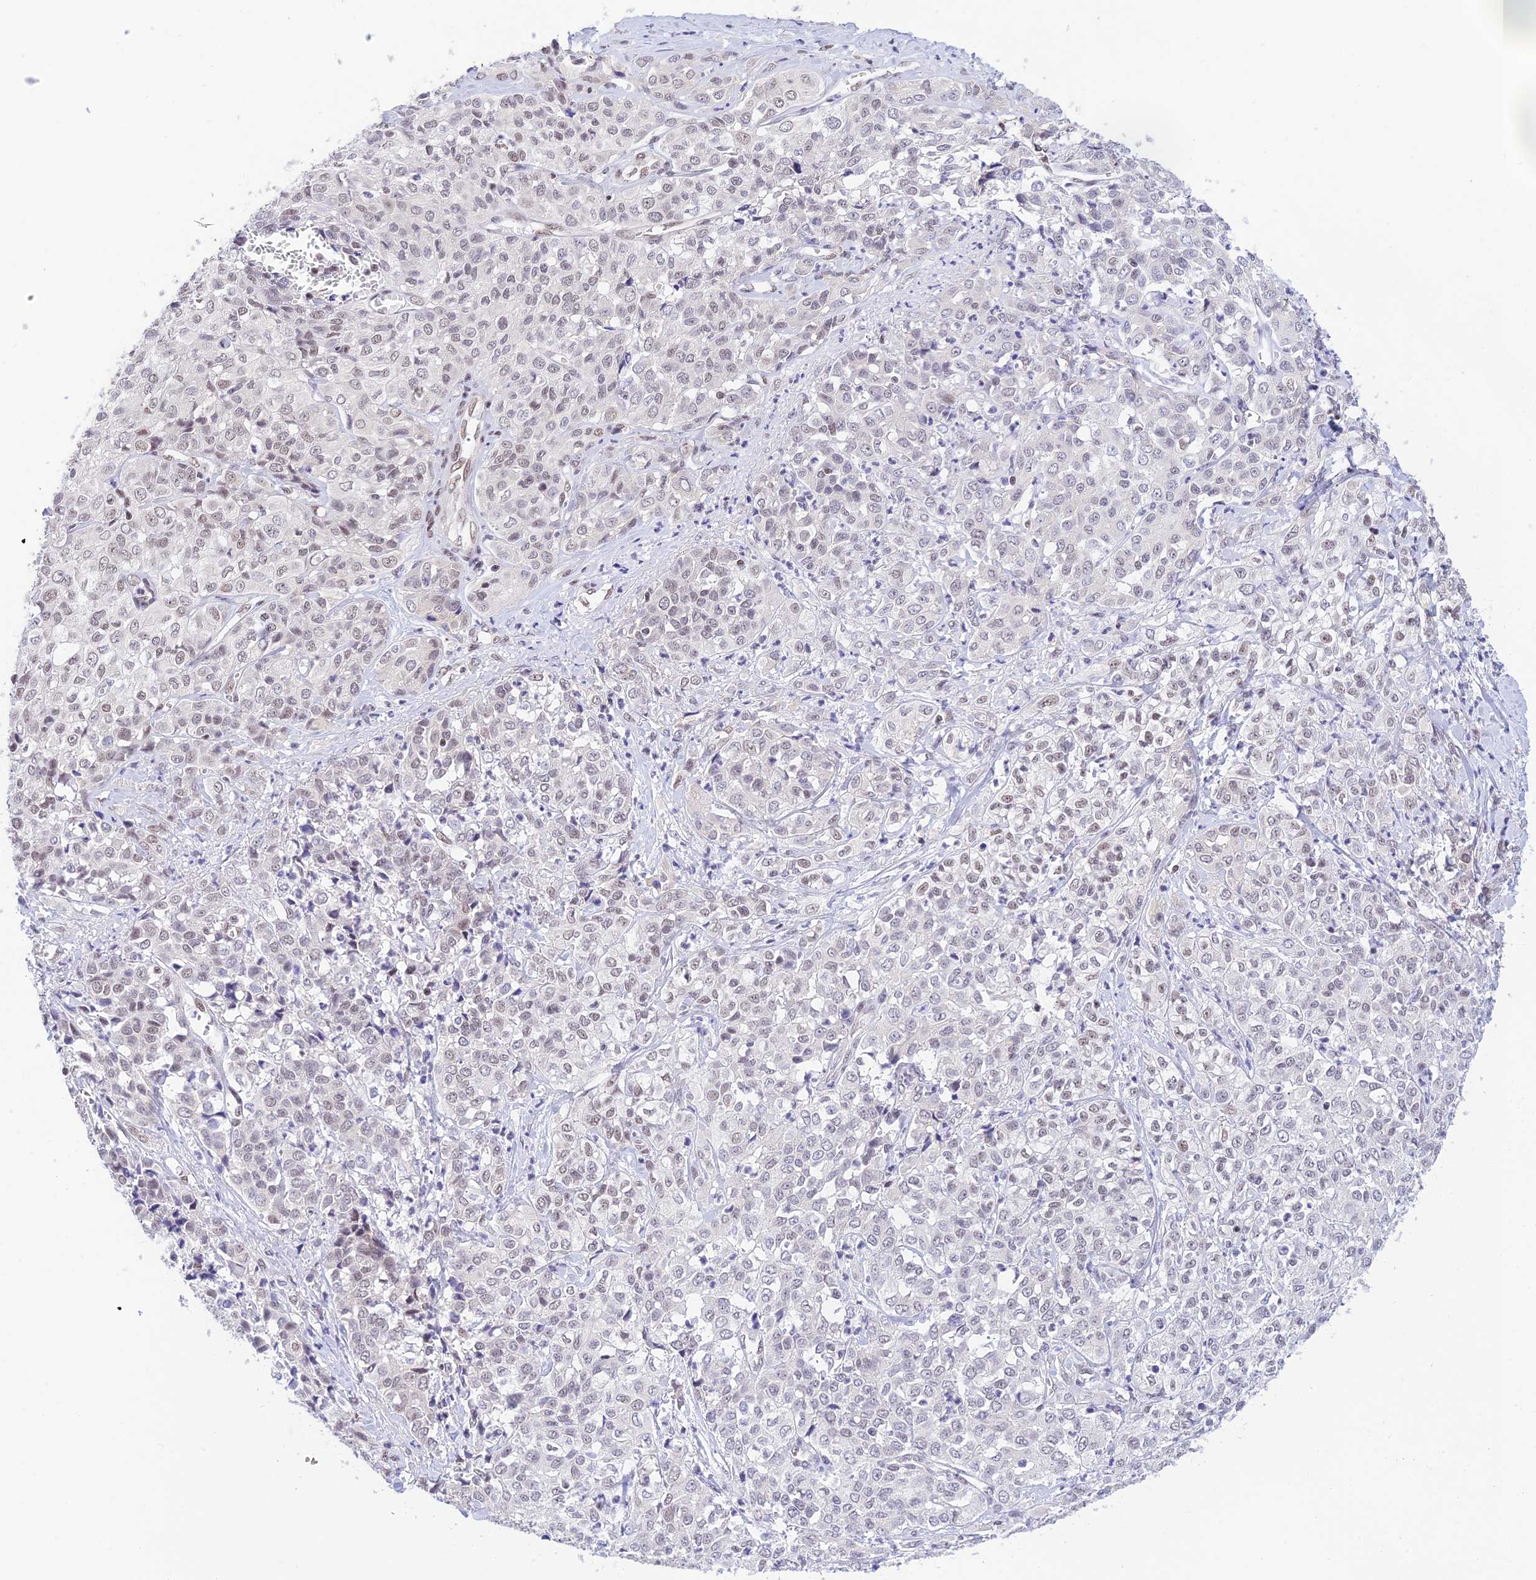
{"staining": {"intensity": "negative", "quantity": "none", "location": "none"}, "tissue": "liver cancer", "cell_type": "Tumor cells", "image_type": "cancer", "snomed": [{"axis": "morphology", "description": "Cholangiocarcinoma"}, {"axis": "topography", "description": "Liver"}], "caption": "DAB (3,3'-diaminobenzidine) immunohistochemical staining of human liver cholangiocarcinoma exhibits no significant expression in tumor cells. The staining was performed using DAB to visualize the protein expression in brown, while the nuclei were stained in blue with hematoxylin (Magnification: 20x).", "gene": "THAP11", "patient": {"sex": "female", "age": 77}}